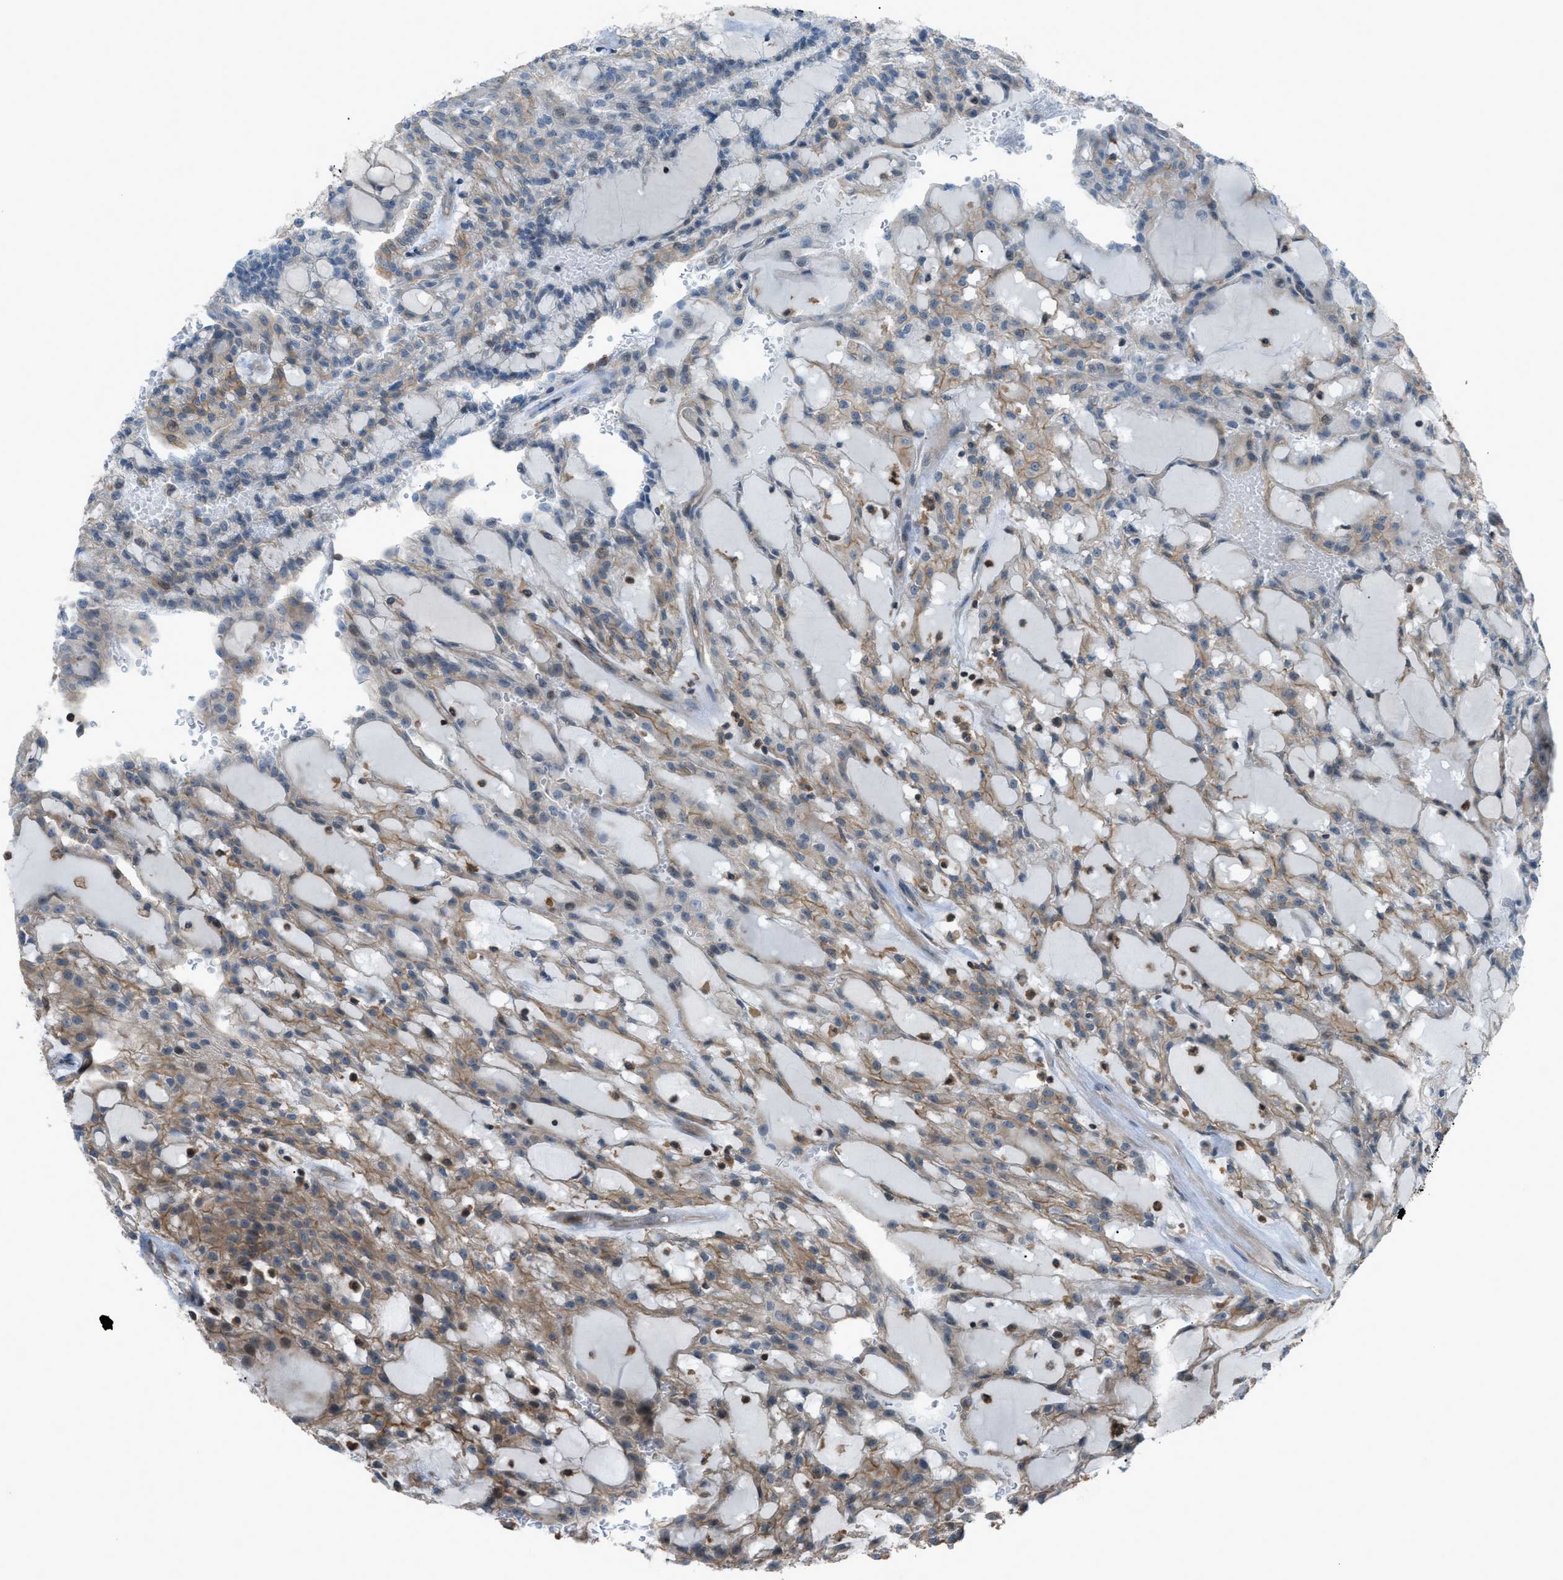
{"staining": {"intensity": "moderate", "quantity": "<25%", "location": "cytoplasmic/membranous"}, "tissue": "renal cancer", "cell_type": "Tumor cells", "image_type": "cancer", "snomed": [{"axis": "morphology", "description": "Adenocarcinoma, NOS"}, {"axis": "topography", "description": "Kidney"}], "caption": "Adenocarcinoma (renal) stained for a protein (brown) displays moderate cytoplasmic/membranous positive positivity in approximately <25% of tumor cells.", "gene": "DYRK1A", "patient": {"sex": "male", "age": 63}}